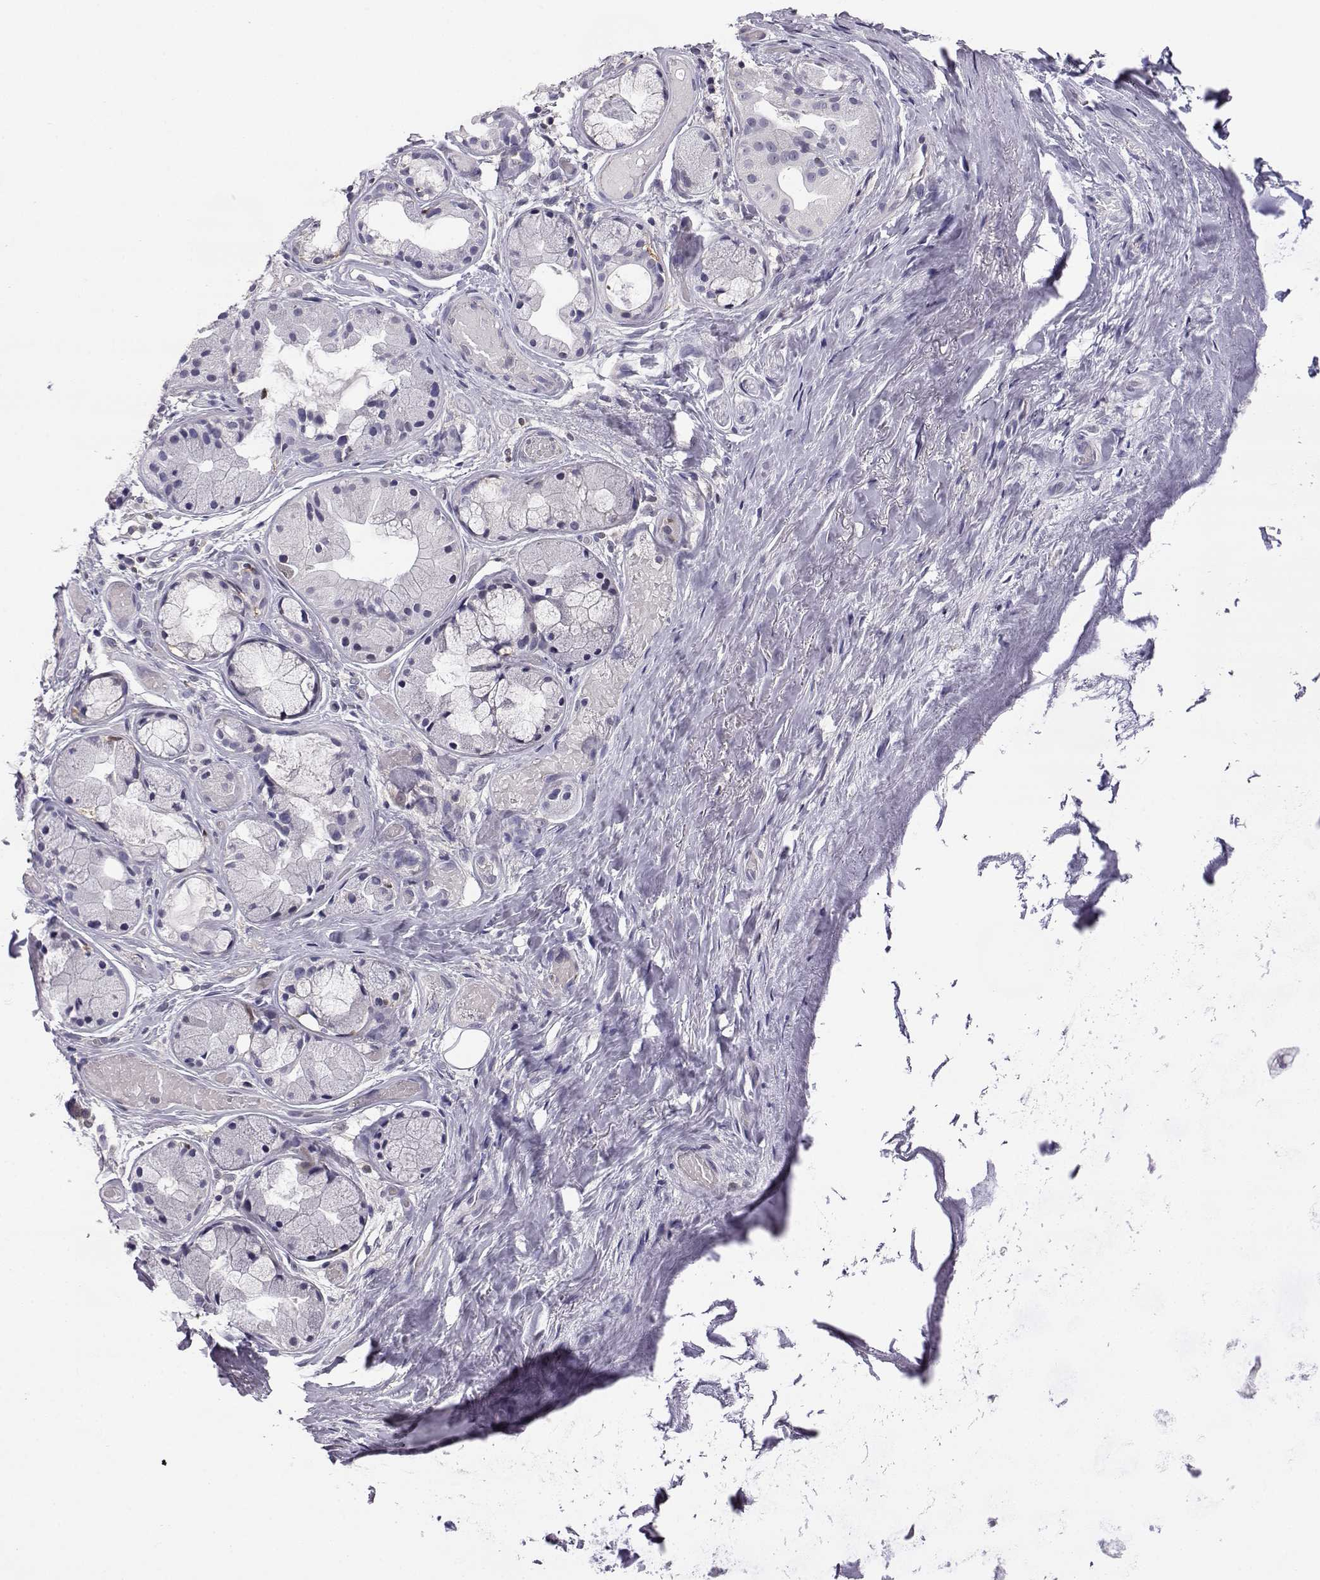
{"staining": {"intensity": "negative", "quantity": "none", "location": "none"}, "tissue": "adipose tissue", "cell_type": "Adipocytes", "image_type": "normal", "snomed": [{"axis": "morphology", "description": "Normal tissue, NOS"}, {"axis": "topography", "description": "Cartilage tissue"}], "caption": "High power microscopy histopathology image of an IHC histopathology image of normal adipose tissue, revealing no significant positivity in adipocytes.", "gene": "AKR1B1", "patient": {"sex": "male", "age": 62}}